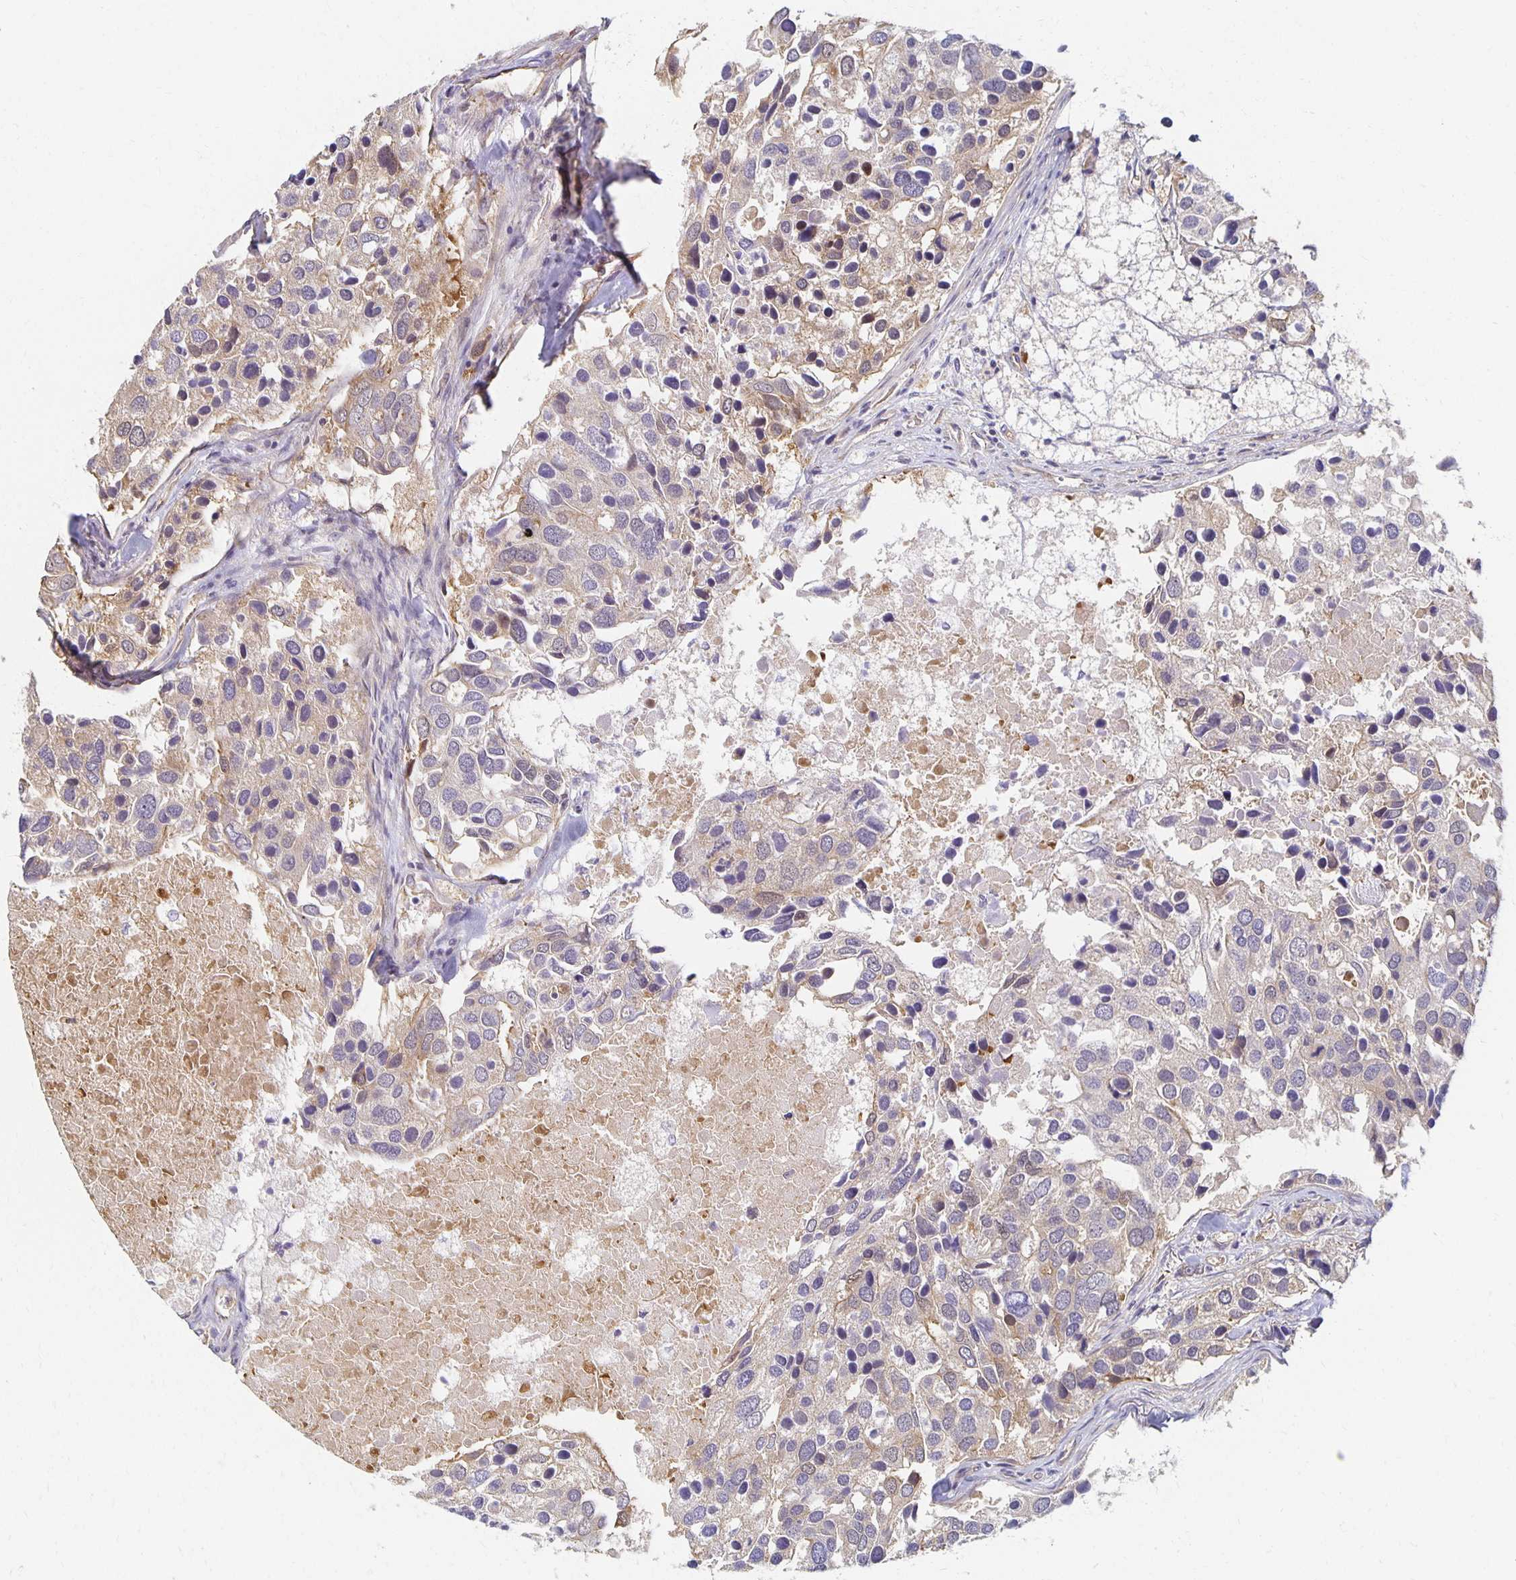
{"staining": {"intensity": "weak", "quantity": "<25%", "location": "cytoplasmic/membranous"}, "tissue": "breast cancer", "cell_type": "Tumor cells", "image_type": "cancer", "snomed": [{"axis": "morphology", "description": "Duct carcinoma"}, {"axis": "topography", "description": "Breast"}], "caption": "The micrograph displays no significant staining in tumor cells of breast cancer (infiltrating ductal carcinoma). (DAB (3,3'-diaminobenzidine) IHC, high magnification).", "gene": "SORL1", "patient": {"sex": "female", "age": 83}}